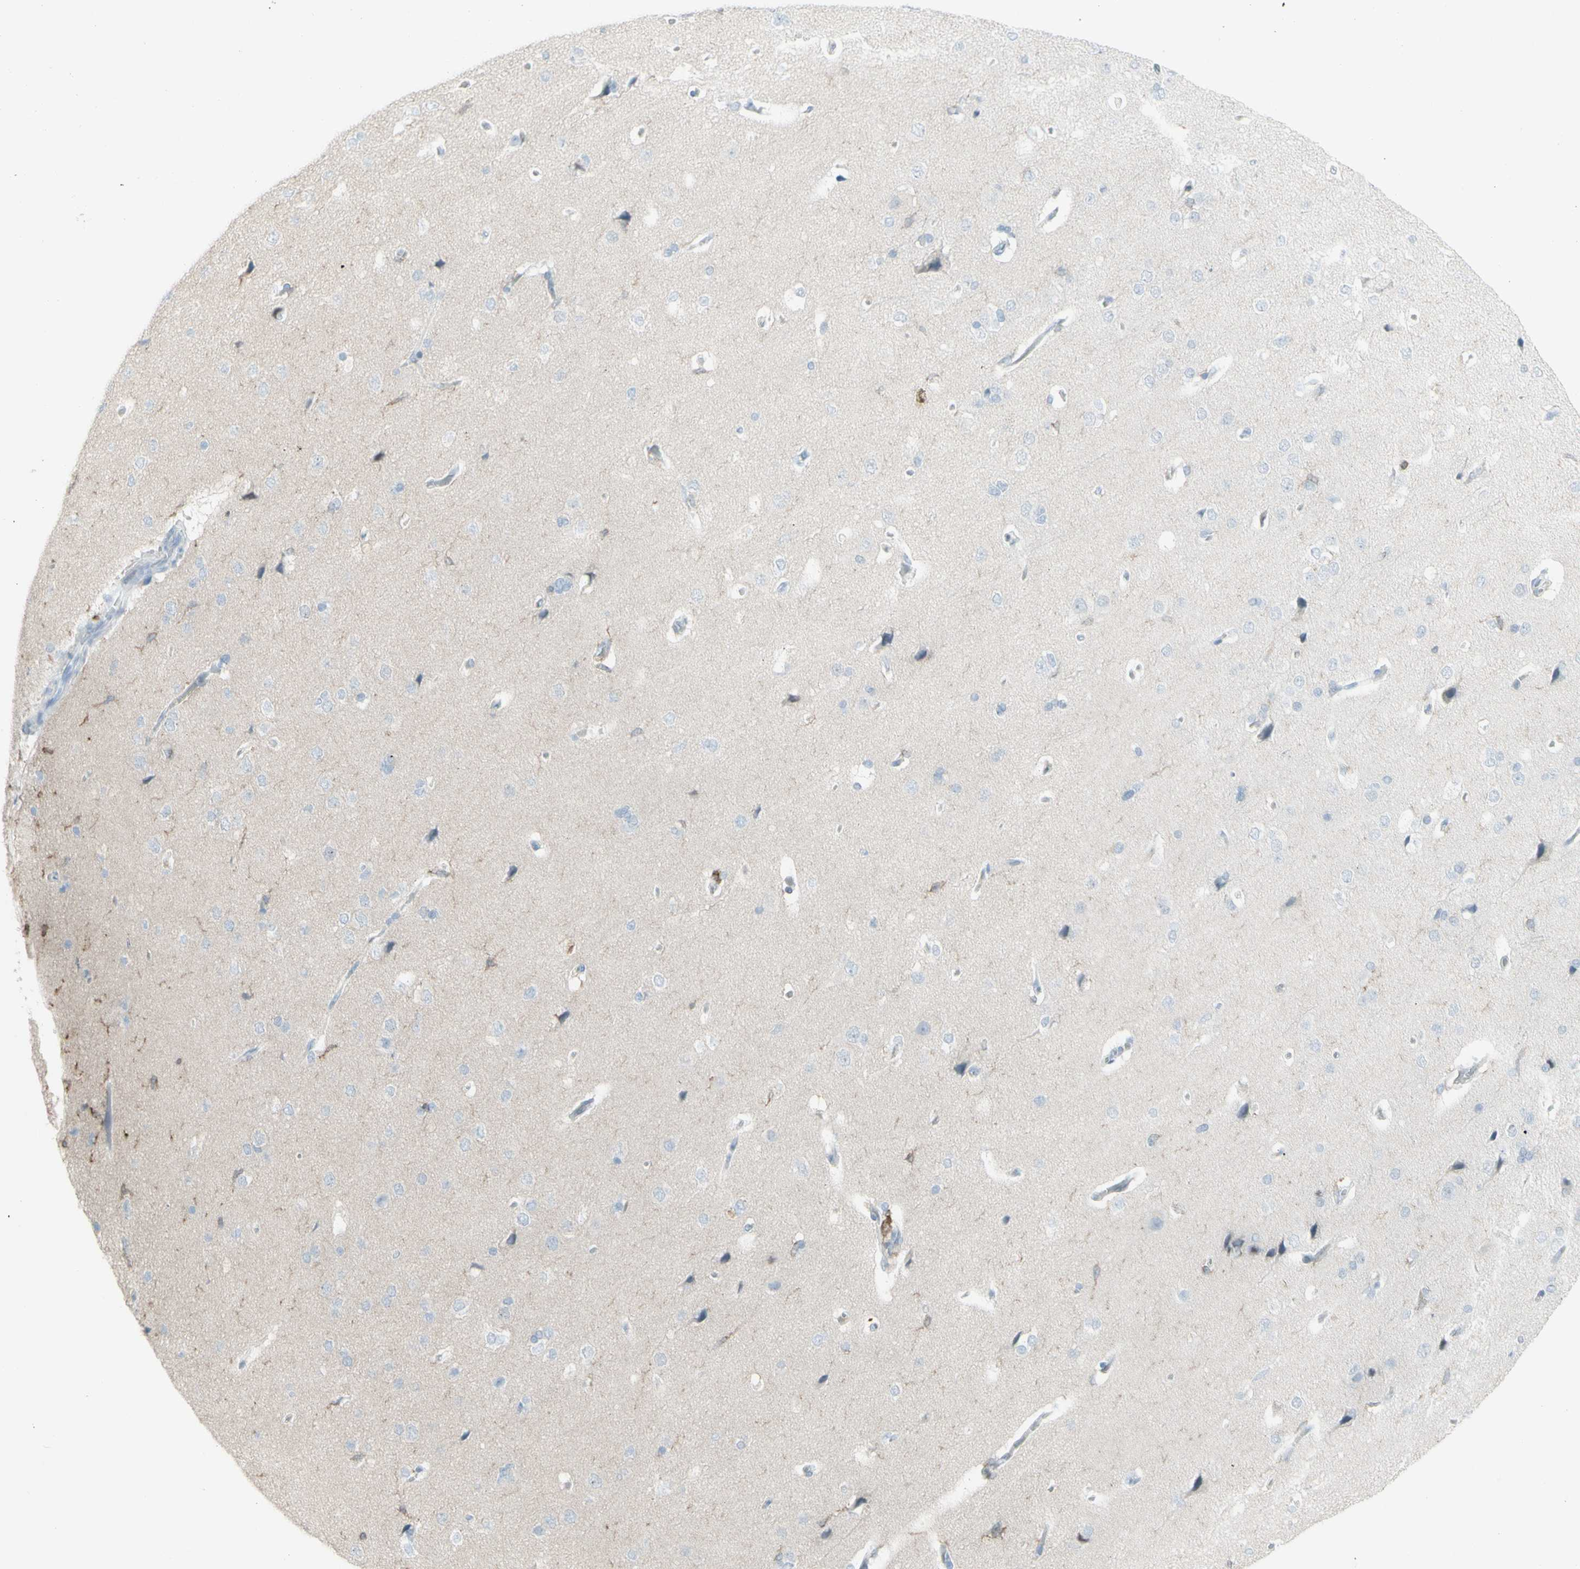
{"staining": {"intensity": "negative", "quantity": "none", "location": "none"}, "tissue": "cerebral cortex", "cell_type": "Endothelial cells", "image_type": "normal", "snomed": [{"axis": "morphology", "description": "Normal tissue, NOS"}, {"axis": "topography", "description": "Cerebral cortex"}], "caption": "An IHC image of normal cerebral cortex is shown. There is no staining in endothelial cells of cerebral cortex. (Stains: DAB immunohistochemistry (IHC) with hematoxylin counter stain, Microscopy: brightfield microscopy at high magnification).", "gene": "NRG1", "patient": {"sex": "male", "age": 62}}